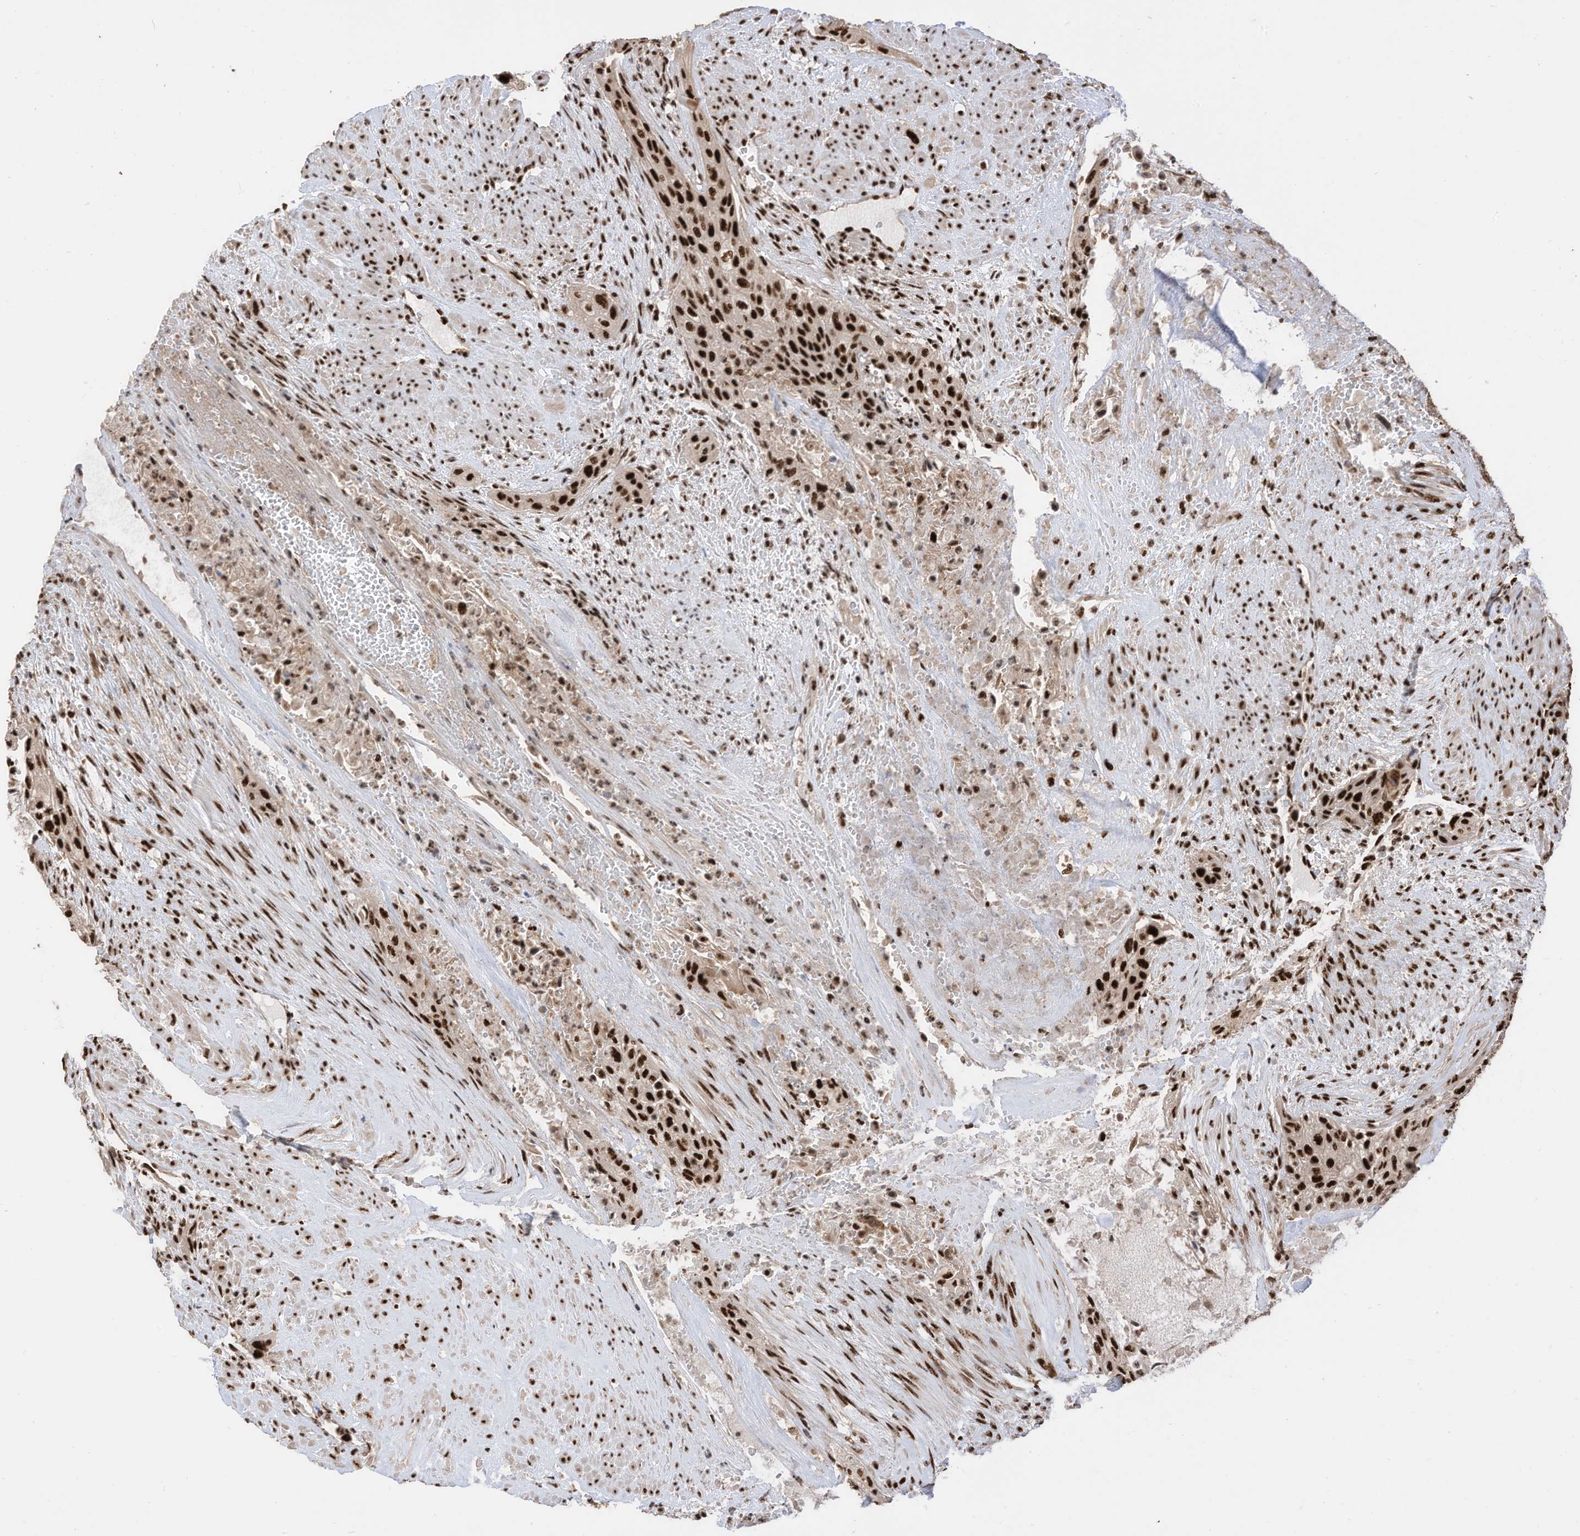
{"staining": {"intensity": "strong", "quantity": ">75%", "location": "nuclear"}, "tissue": "urothelial cancer", "cell_type": "Tumor cells", "image_type": "cancer", "snomed": [{"axis": "morphology", "description": "Urothelial carcinoma, High grade"}, {"axis": "topography", "description": "Urinary bladder"}], "caption": "A high-resolution photomicrograph shows immunohistochemistry staining of urothelial cancer, which shows strong nuclear expression in approximately >75% of tumor cells.", "gene": "SF3A3", "patient": {"sex": "male", "age": 35}}